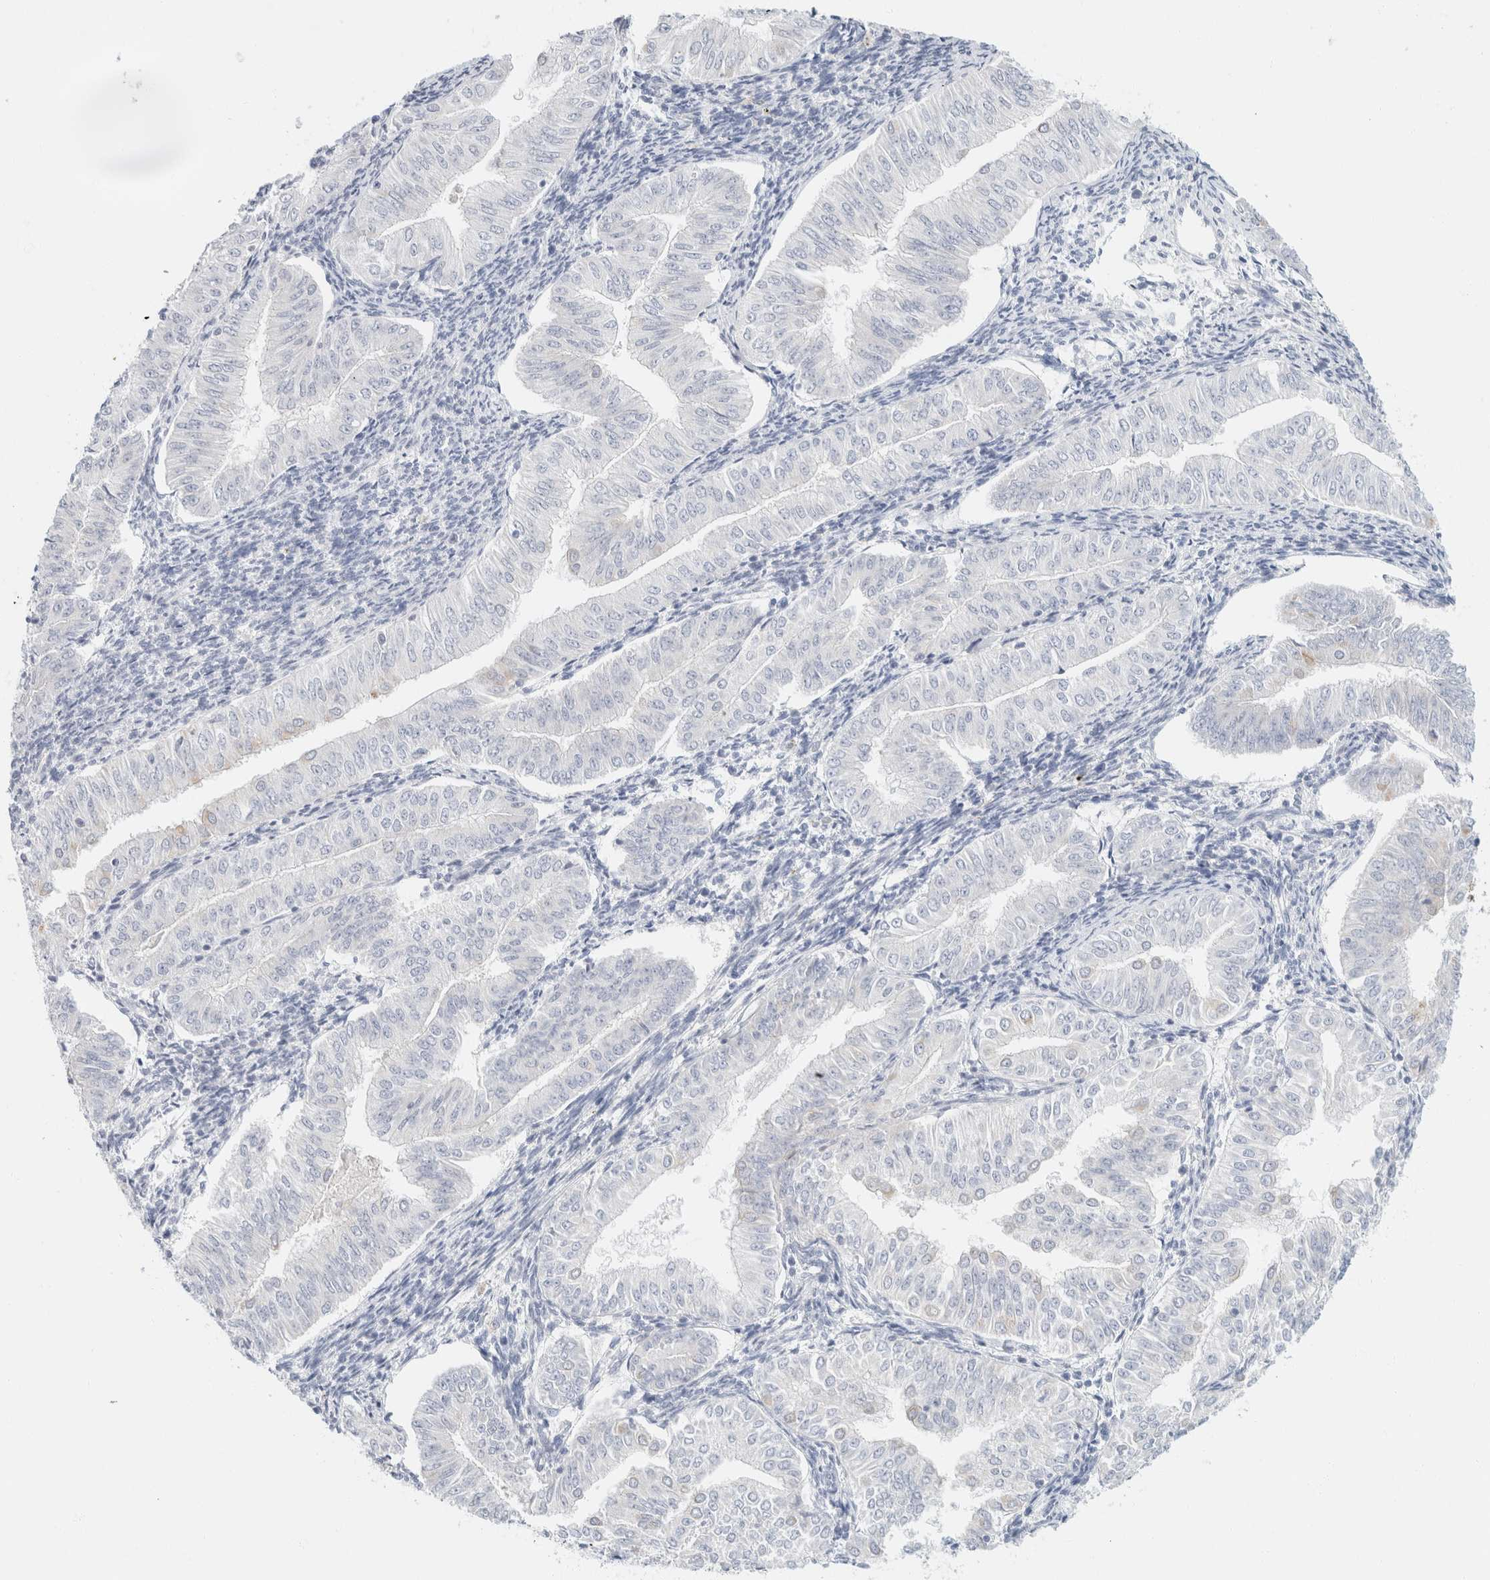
{"staining": {"intensity": "negative", "quantity": "none", "location": "none"}, "tissue": "endometrial cancer", "cell_type": "Tumor cells", "image_type": "cancer", "snomed": [{"axis": "morphology", "description": "Normal tissue, NOS"}, {"axis": "morphology", "description": "Adenocarcinoma, NOS"}, {"axis": "topography", "description": "Endometrium"}], "caption": "High magnification brightfield microscopy of adenocarcinoma (endometrial) stained with DAB (brown) and counterstained with hematoxylin (blue): tumor cells show no significant staining.", "gene": "KRT20", "patient": {"sex": "female", "age": 53}}